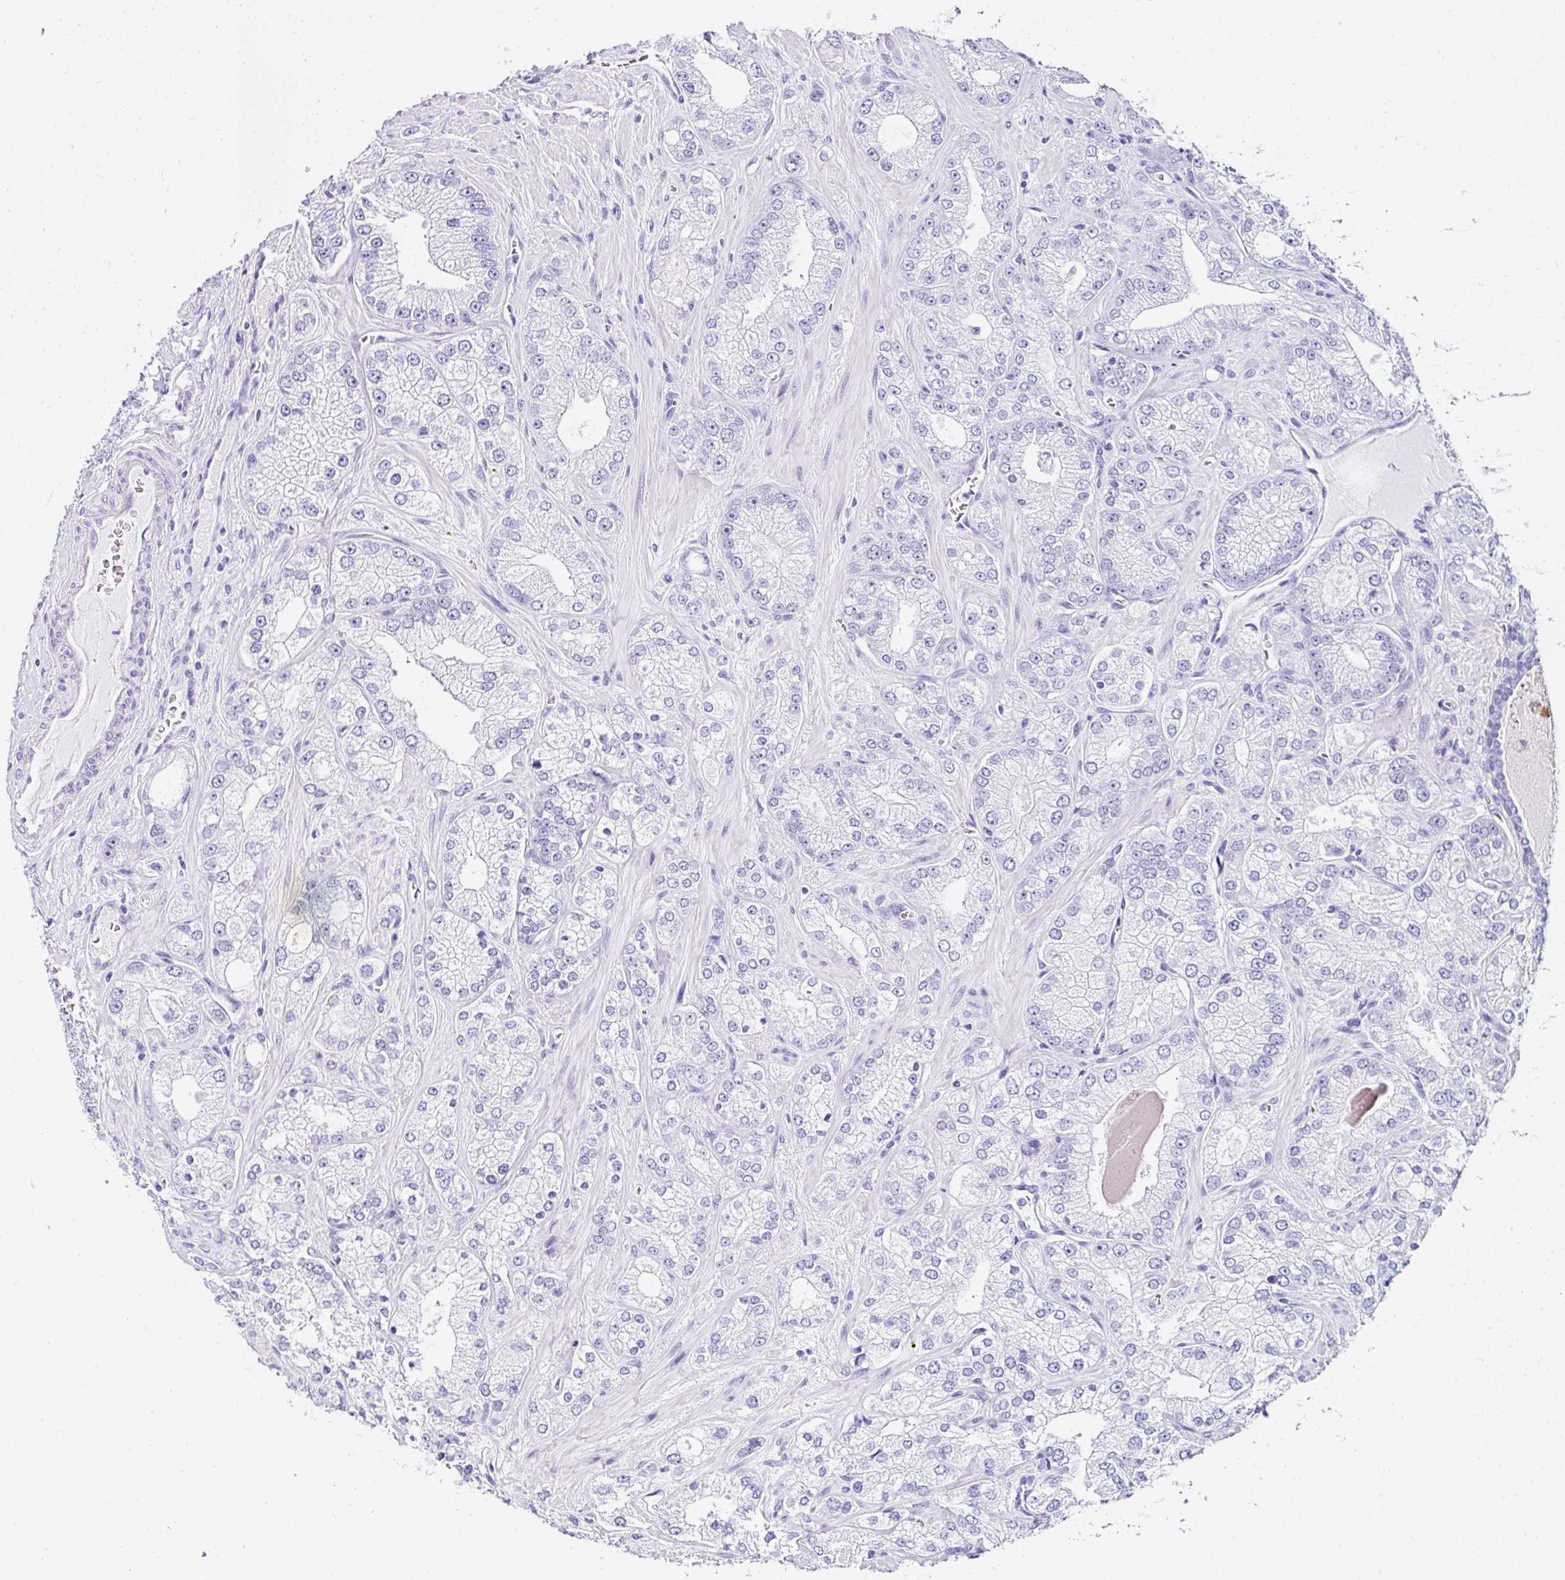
{"staining": {"intensity": "negative", "quantity": "none", "location": "none"}, "tissue": "prostate cancer", "cell_type": "Tumor cells", "image_type": "cancer", "snomed": [{"axis": "morphology", "description": "Normal tissue, NOS"}, {"axis": "morphology", "description": "Adenocarcinoma, High grade"}, {"axis": "topography", "description": "Prostate"}, {"axis": "topography", "description": "Peripheral nerve tissue"}], "caption": "Prostate cancer (high-grade adenocarcinoma) stained for a protein using immunohistochemistry reveals no expression tumor cells.", "gene": "SERPINB3", "patient": {"sex": "male", "age": 68}}